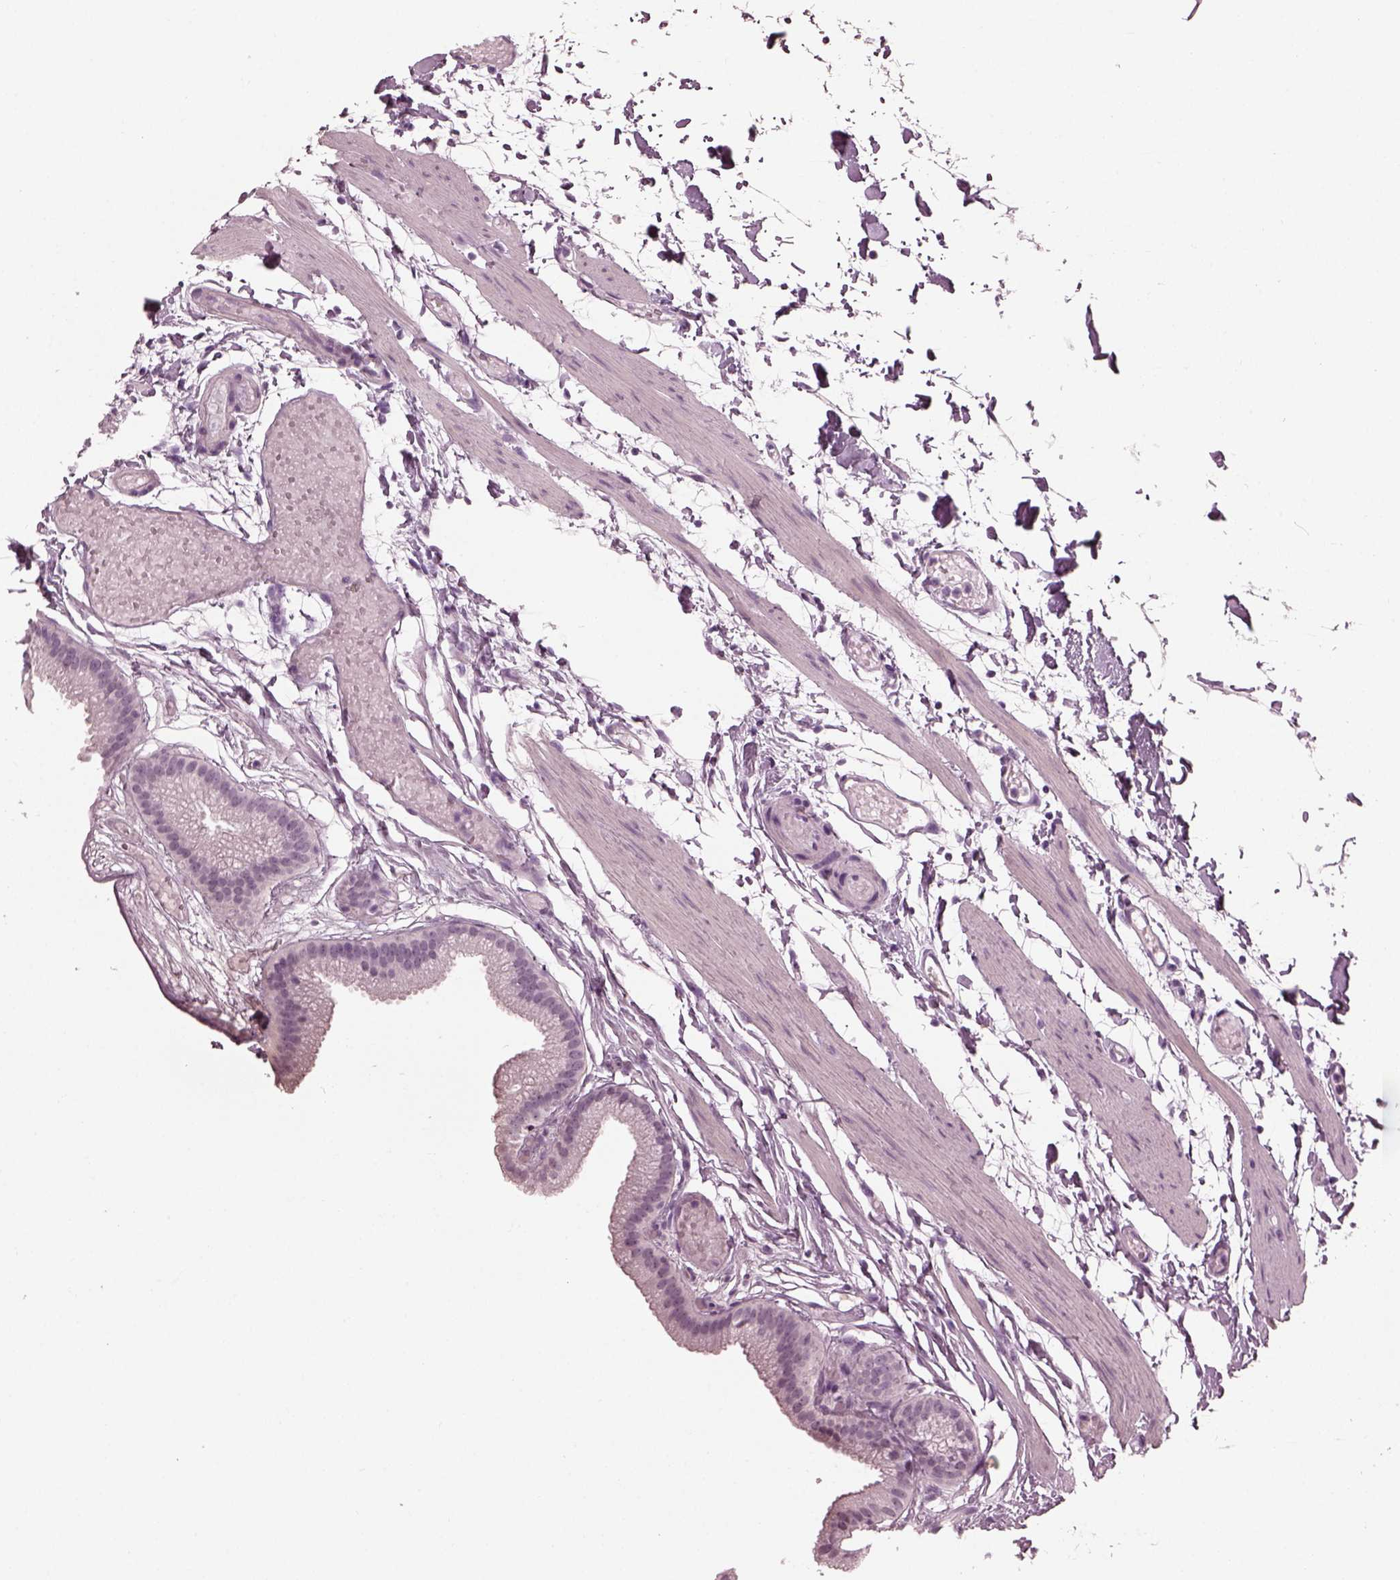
{"staining": {"intensity": "negative", "quantity": "none", "location": "none"}, "tissue": "gallbladder", "cell_type": "Glandular cells", "image_type": "normal", "snomed": [{"axis": "morphology", "description": "Normal tissue, NOS"}, {"axis": "topography", "description": "Gallbladder"}], "caption": "Immunohistochemistry histopathology image of normal gallbladder: human gallbladder stained with DAB (3,3'-diaminobenzidine) displays no significant protein positivity in glandular cells. (Stains: DAB IHC with hematoxylin counter stain, Microscopy: brightfield microscopy at high magnification).", "gene": "SLC6A17", "patient": {"sex": "female", "age": 45}}